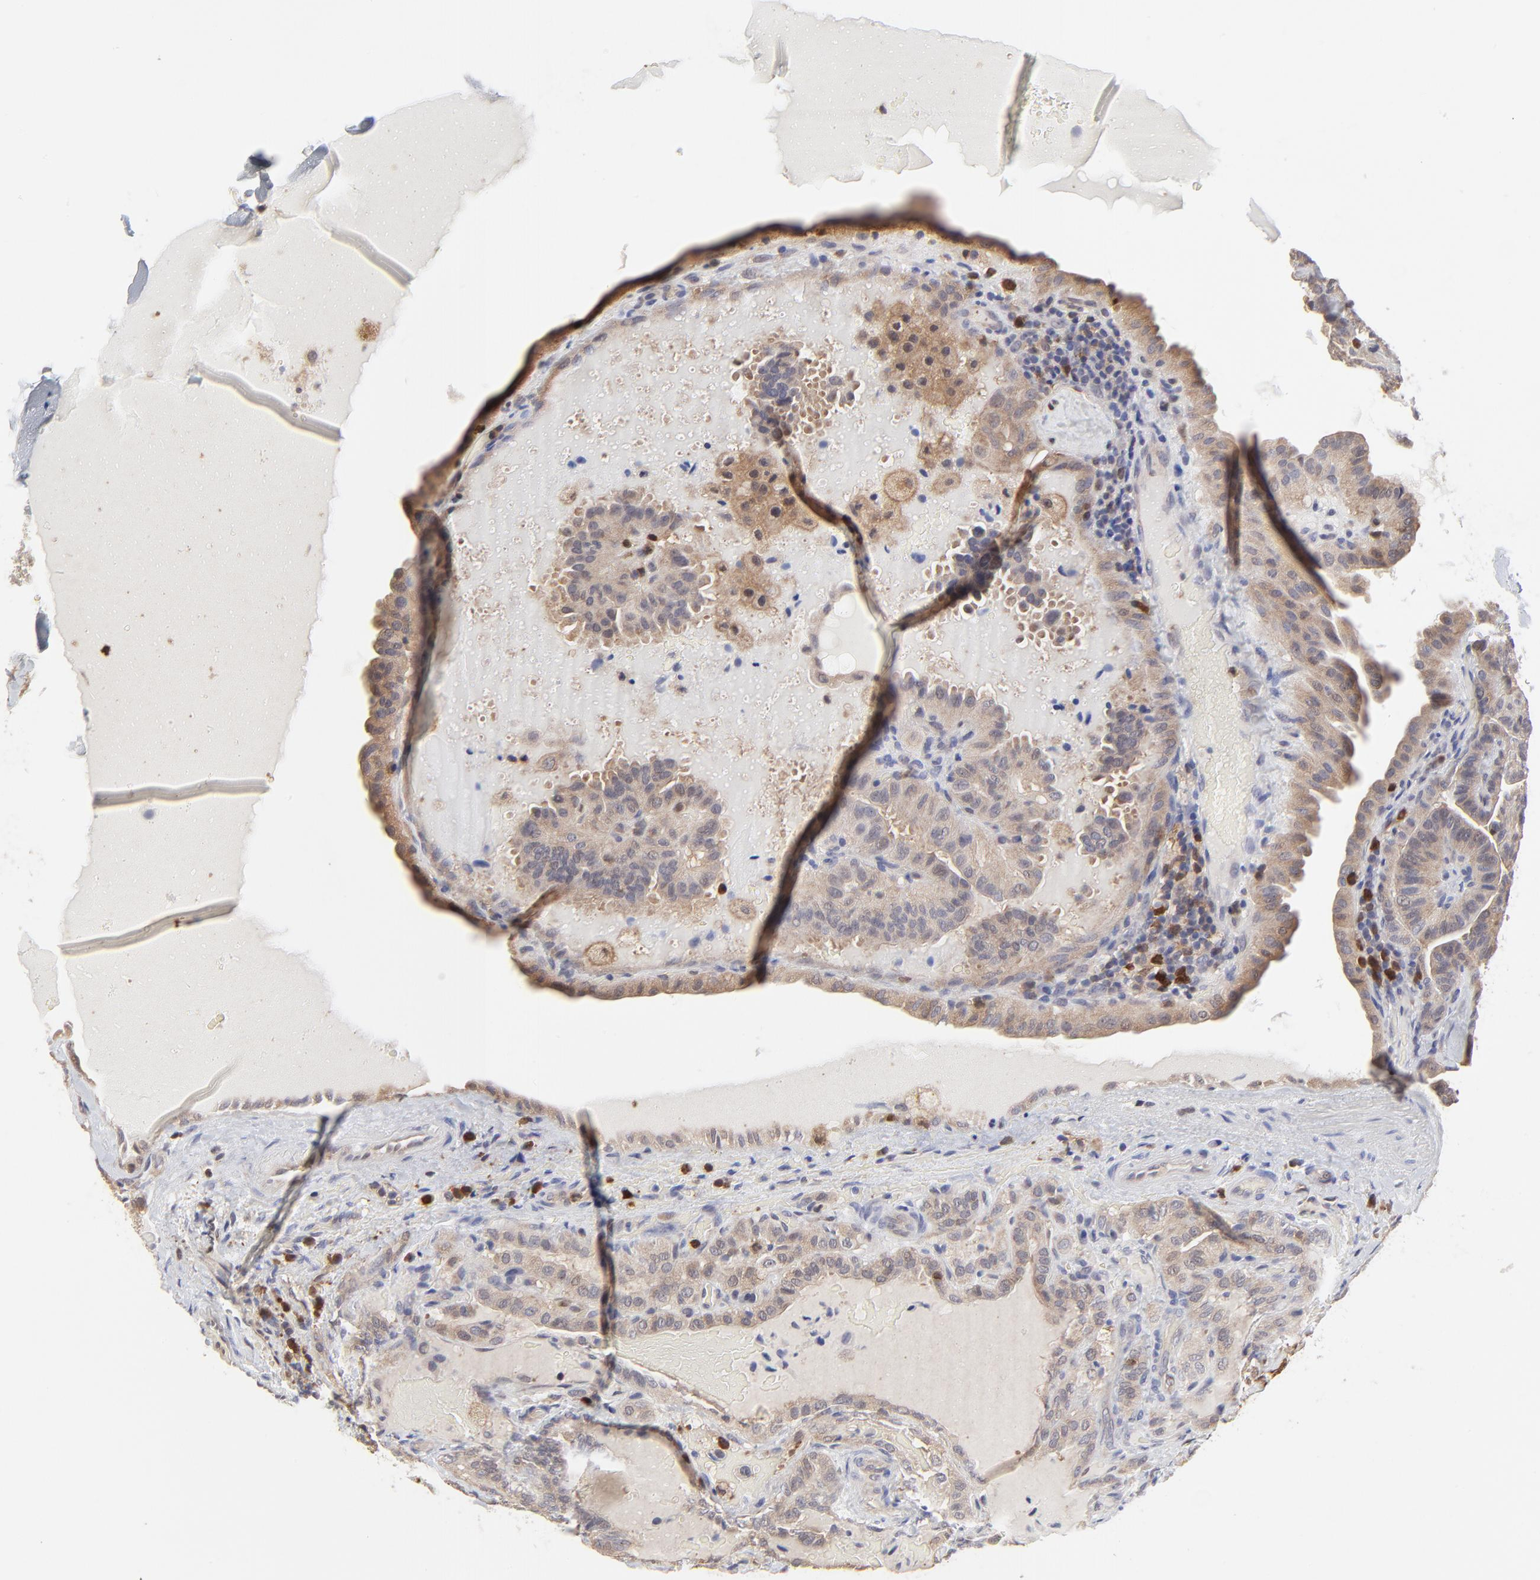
{"staining": {"intensity": "weak", "quantity": ">75%", "location": "cytoplasmic/membranous"}, "tissue": "thyroid cancer", "cell_type": "Tumor cells", "image_type": "cancer", "snomed": [{"axis": "morphology", "description": "Papillary adenocarcinoma, NOS"}, {"axis": "topography", "description": "Thyroid gland"}], "caption": "Thyroid cancer (papillary adenocarcinoma) was stained to show a protein in brown. There is low levels of weak cytoplasmic/membranous staining in approximately >75% of tumor cells.", "gene": "CASP3", "patient": {"sex": "male", "age": 77}}